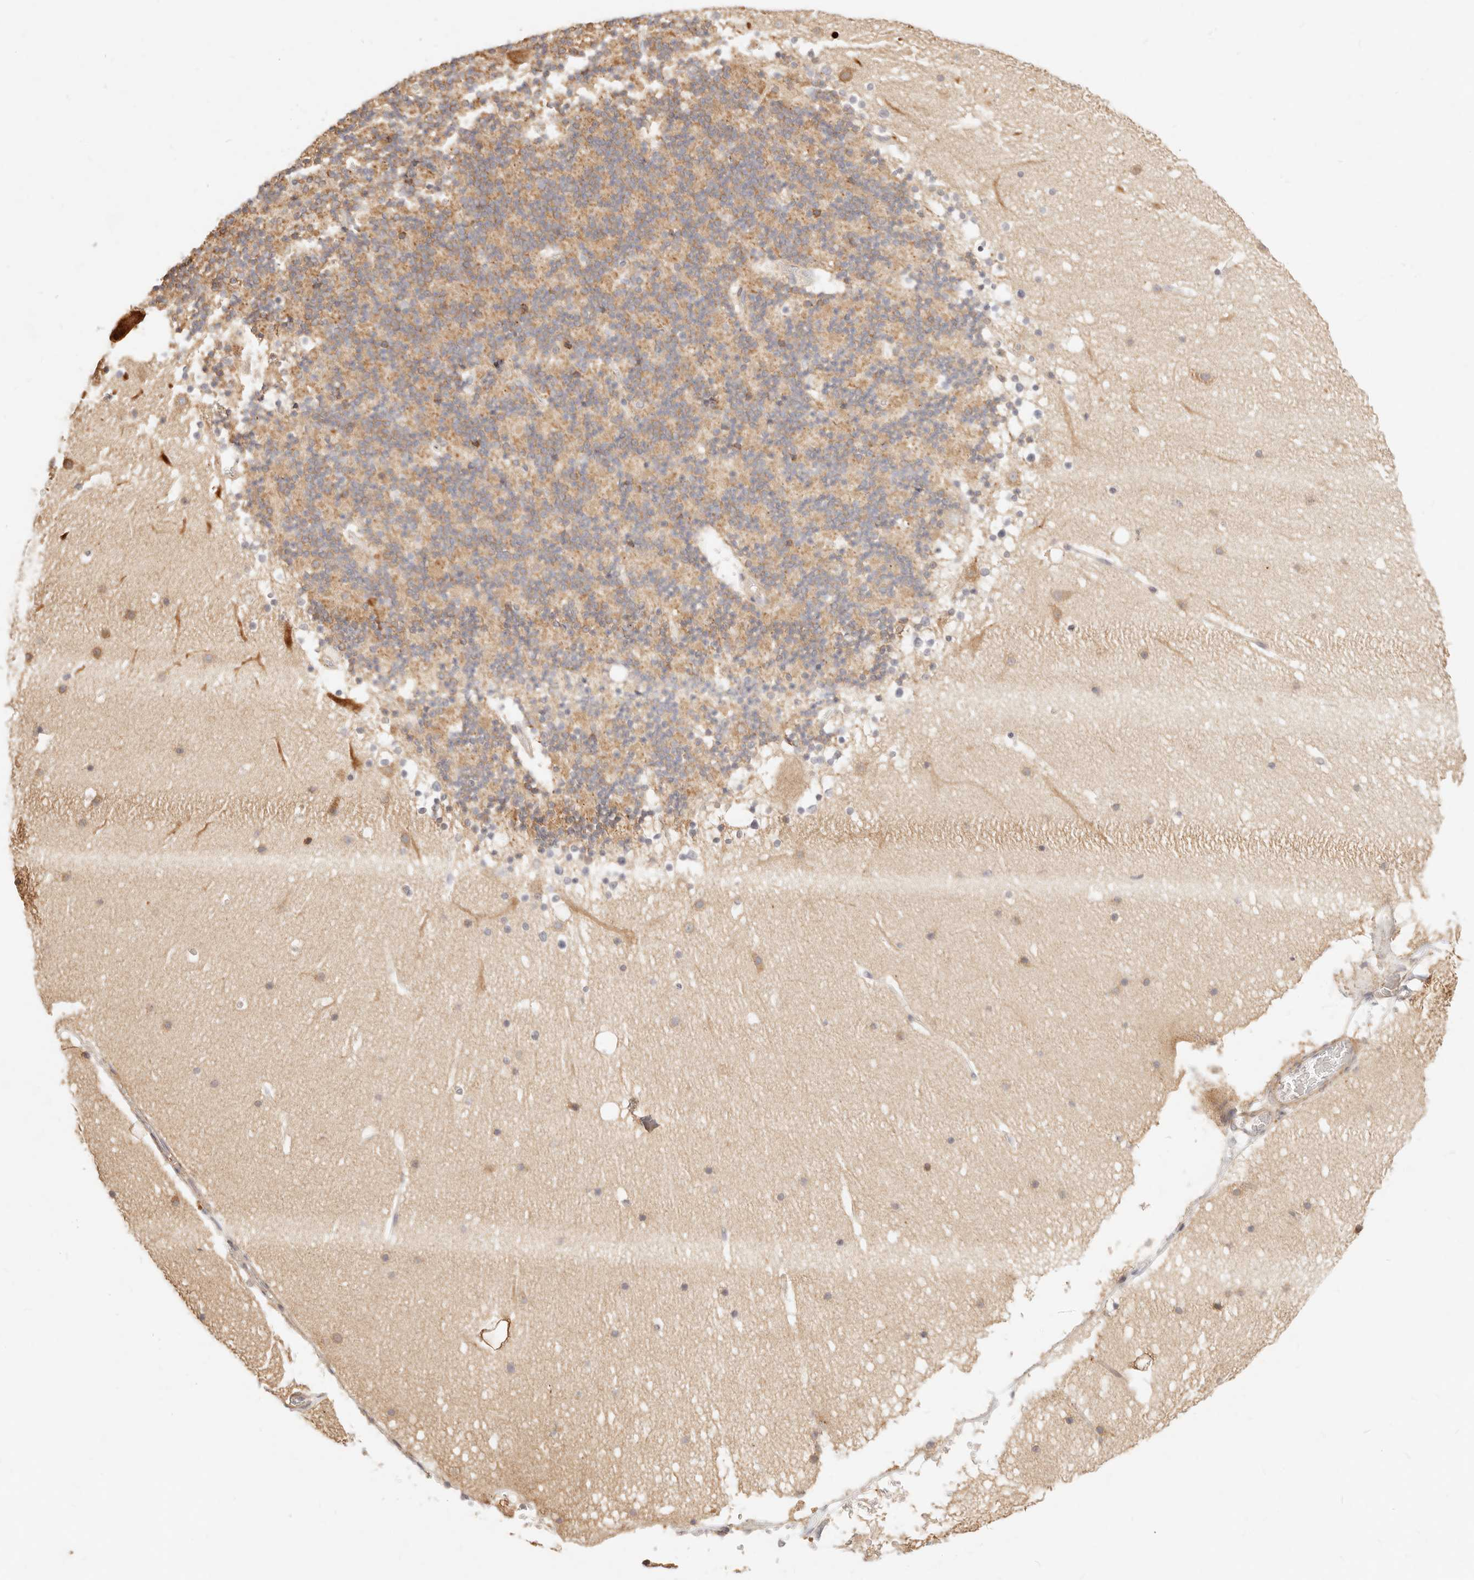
{"staining": {"intensity": "moderate", "quantity": ">75%", "location": "cytoplasmic/membranous"}, "tissue": "cerebellum", "cell_type": "Cells in granular layer", "image_type": "normal", "snomed": [{"axis": "morphology", "description": "Normal tissue, NOS"}, {"axis": "topography", "description": "Cerebellum"}], "caption": "High-power microscopy captured an immunohistochemistry (IHC) histopathology image of unremarkable cerebellum, revealing moderate cytoplasmic/membranous staining in about >75% of cells in granular layer. (brown staining indicates protein expression, while blue staining denotes nuclei).", "gene": "RUBCNL", "patient": {"sex": "male", "age": 57}}